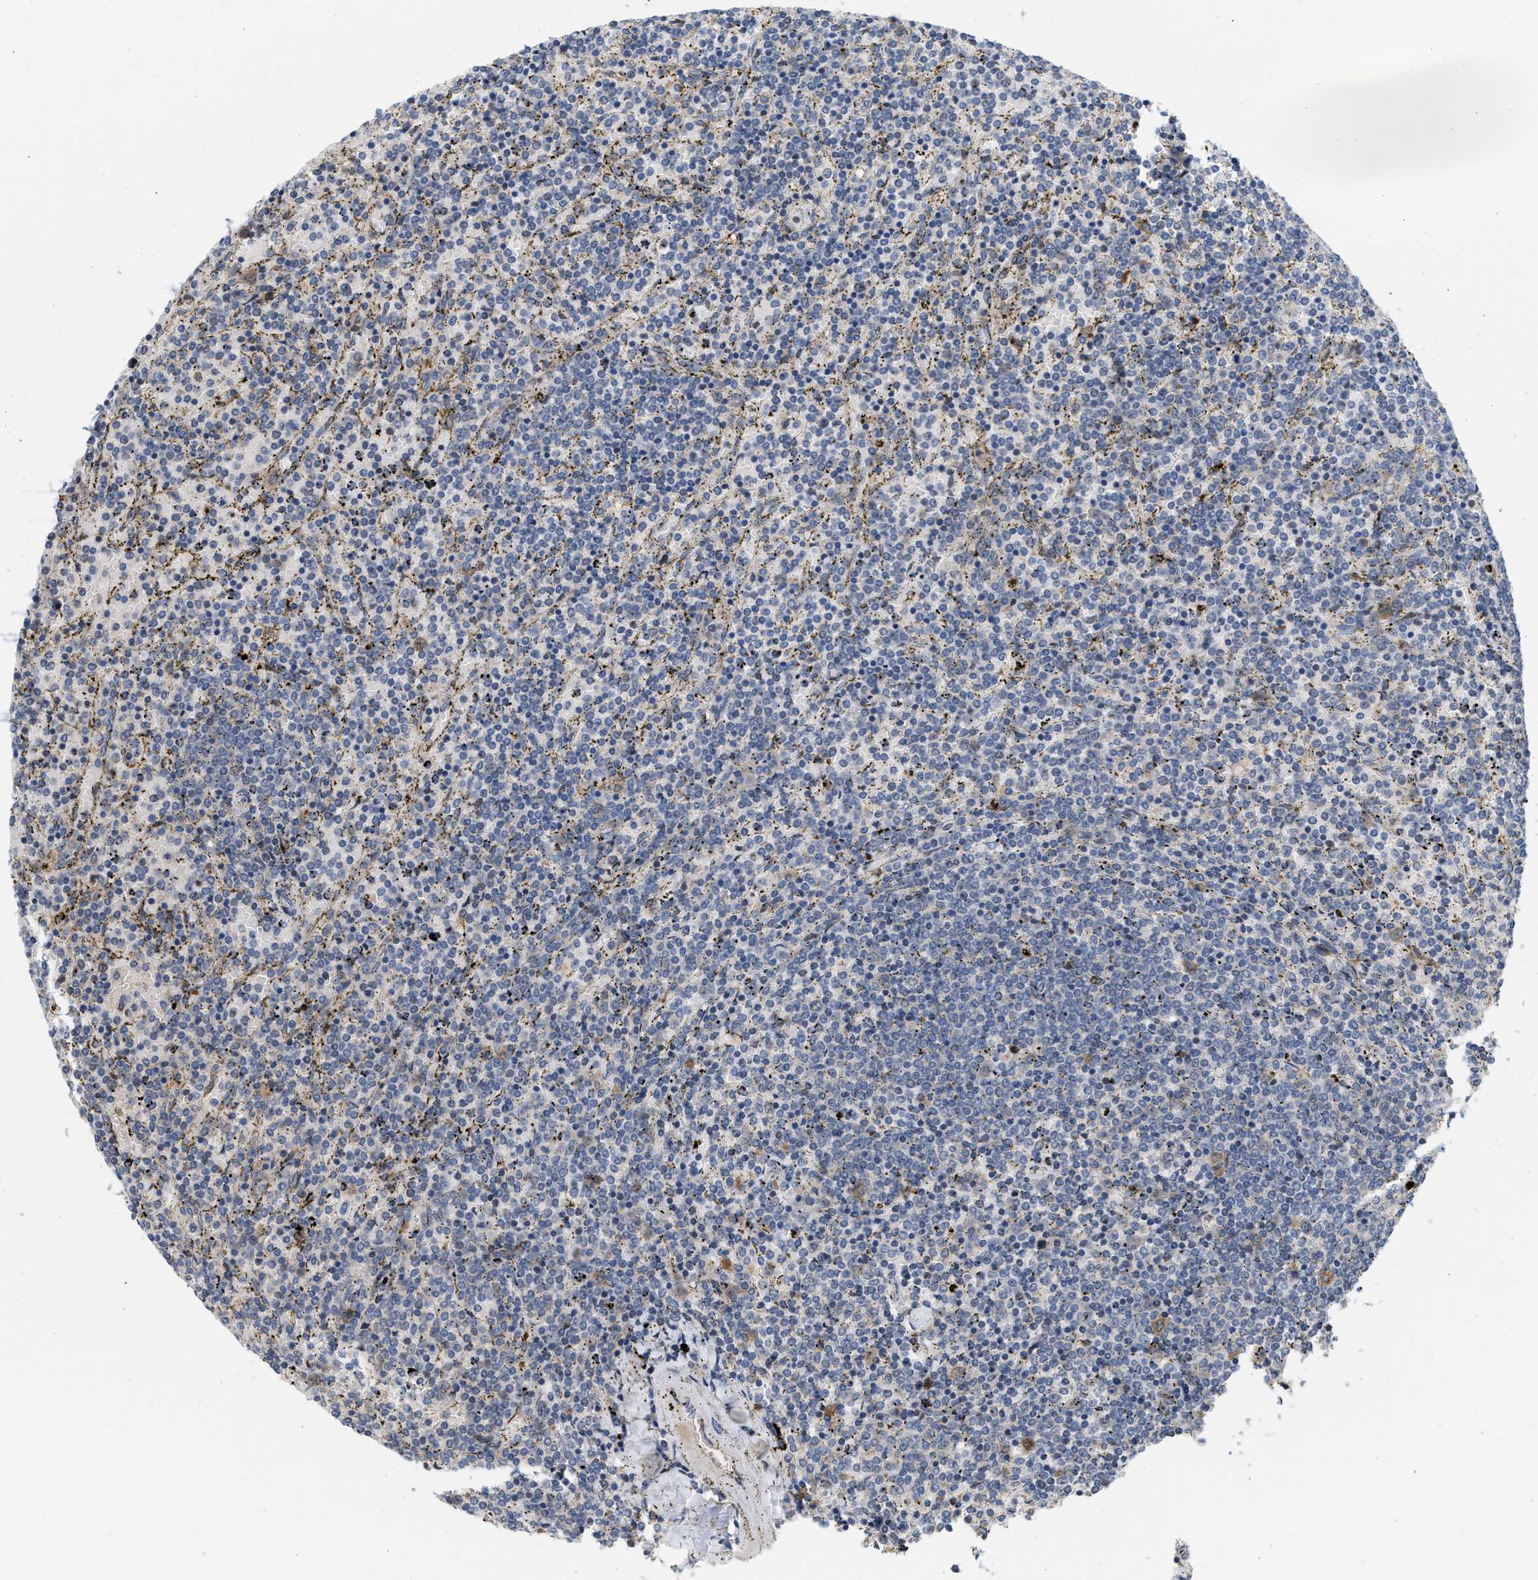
{"staining": {"intensity": "negative", "quantity": "none", "location": "none"}, "tissue": "lymphoma", "cell_type": "Tumor cells", "image_type": "cancer", "snomed": [{"axis": "morphology", "description": "Malignant lymphoma, non-Hodgkin's type, Low grade"}, {"axis": "topography", "description": "Spleen"}], "caption": "This is an IHC micrograph of human lymphoma. There is no expression in tumor cells.", "gene": "CSNK1A1", "patient": {"sex": "female", "age": 77}}